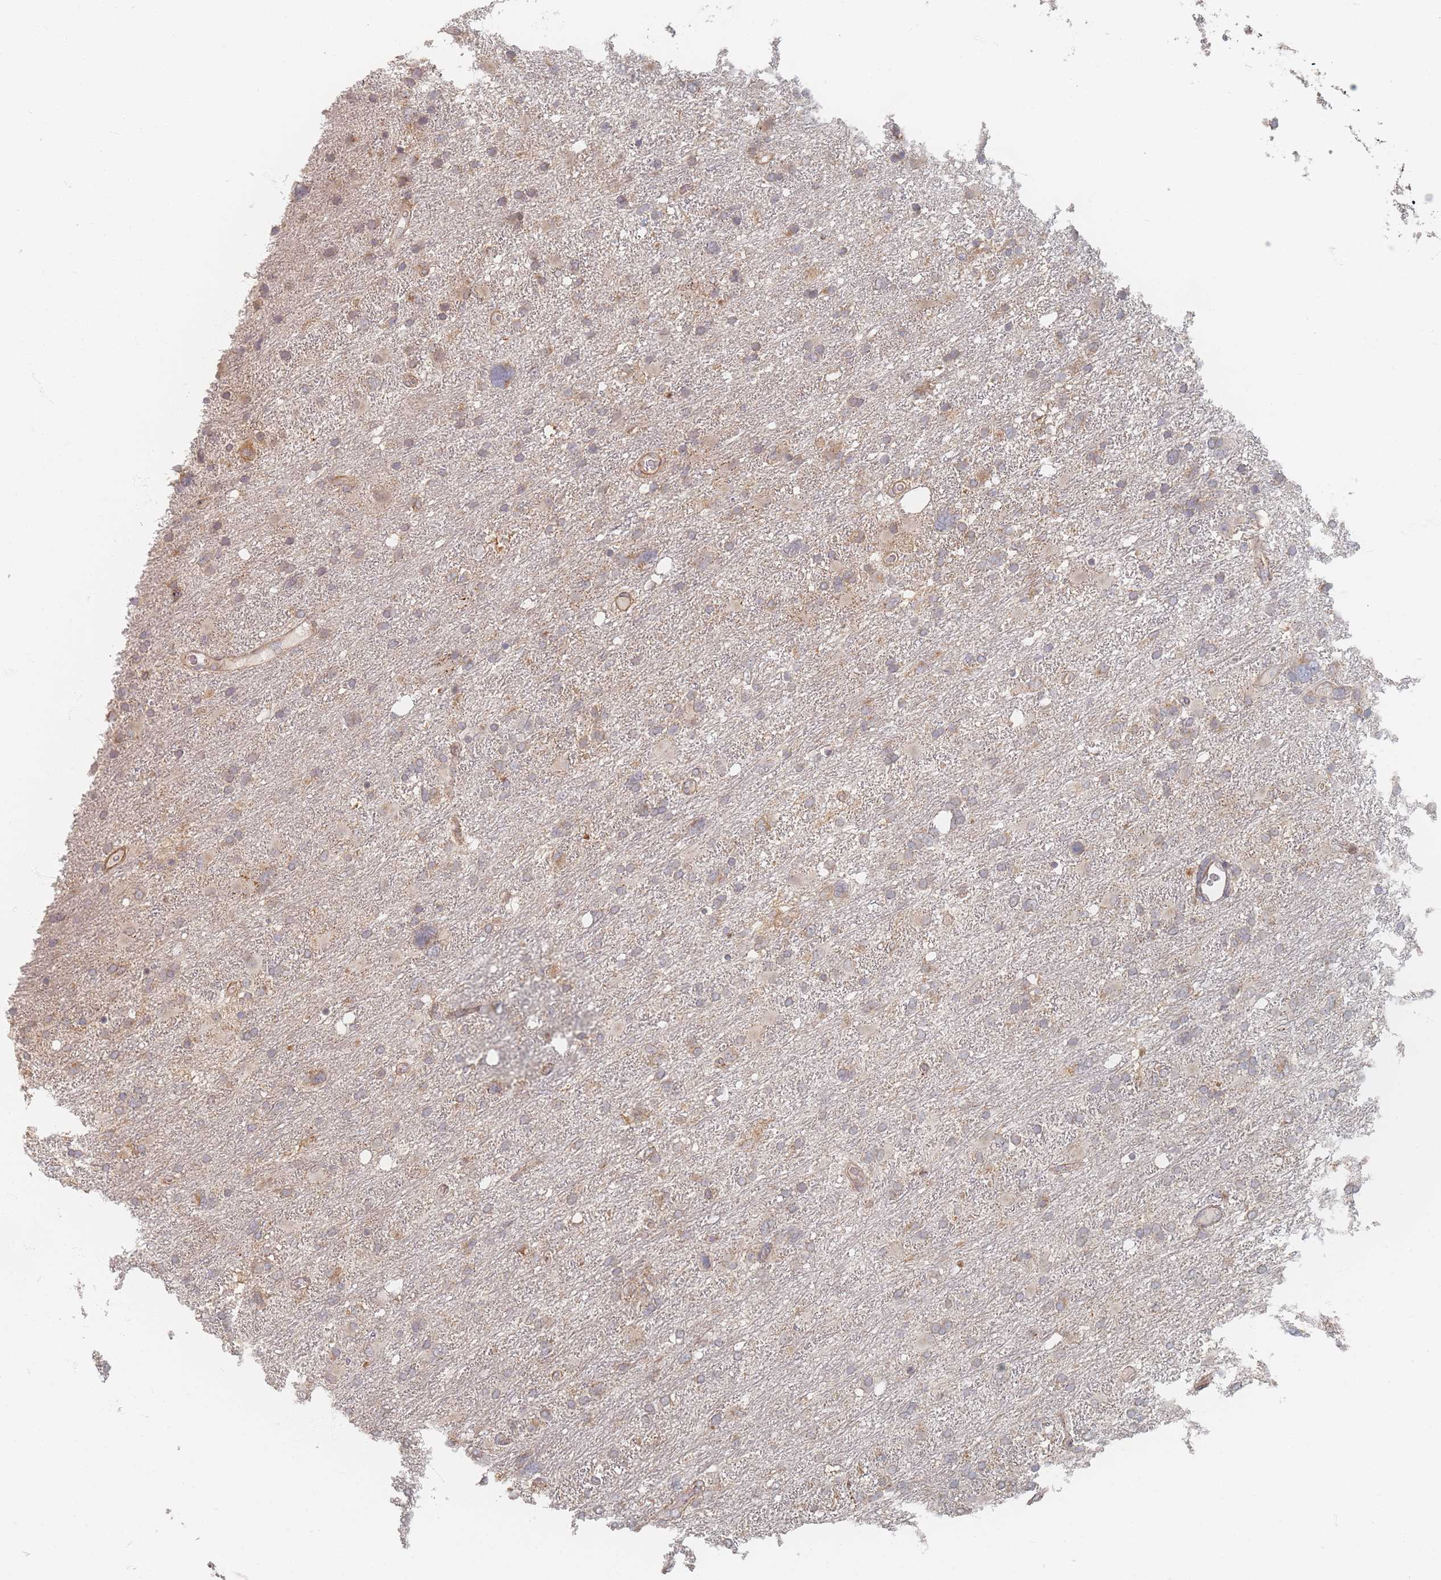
{"staining": {"intensity": "weak", "quantity": ">75%", "location": "cytoplasmic/membranous"}, "tissue": "glioma", "cell_type": "Tumor cells", "image_type": "cancer", "snomed": [{"axis": "morphology", "description": "Glioma, malignant, High grade"}, {"axis": "topography", "description": "Brain"}], "caption": "Immunohistochemistry (IHC) (DAB) staining of high-grade glioma (malignant) reveals weak cytoplasmic/membranous protein positivity in about >75% of tumor cells.", "gene": "GLE1", "patient": {"sex": "male", "age": 61}}